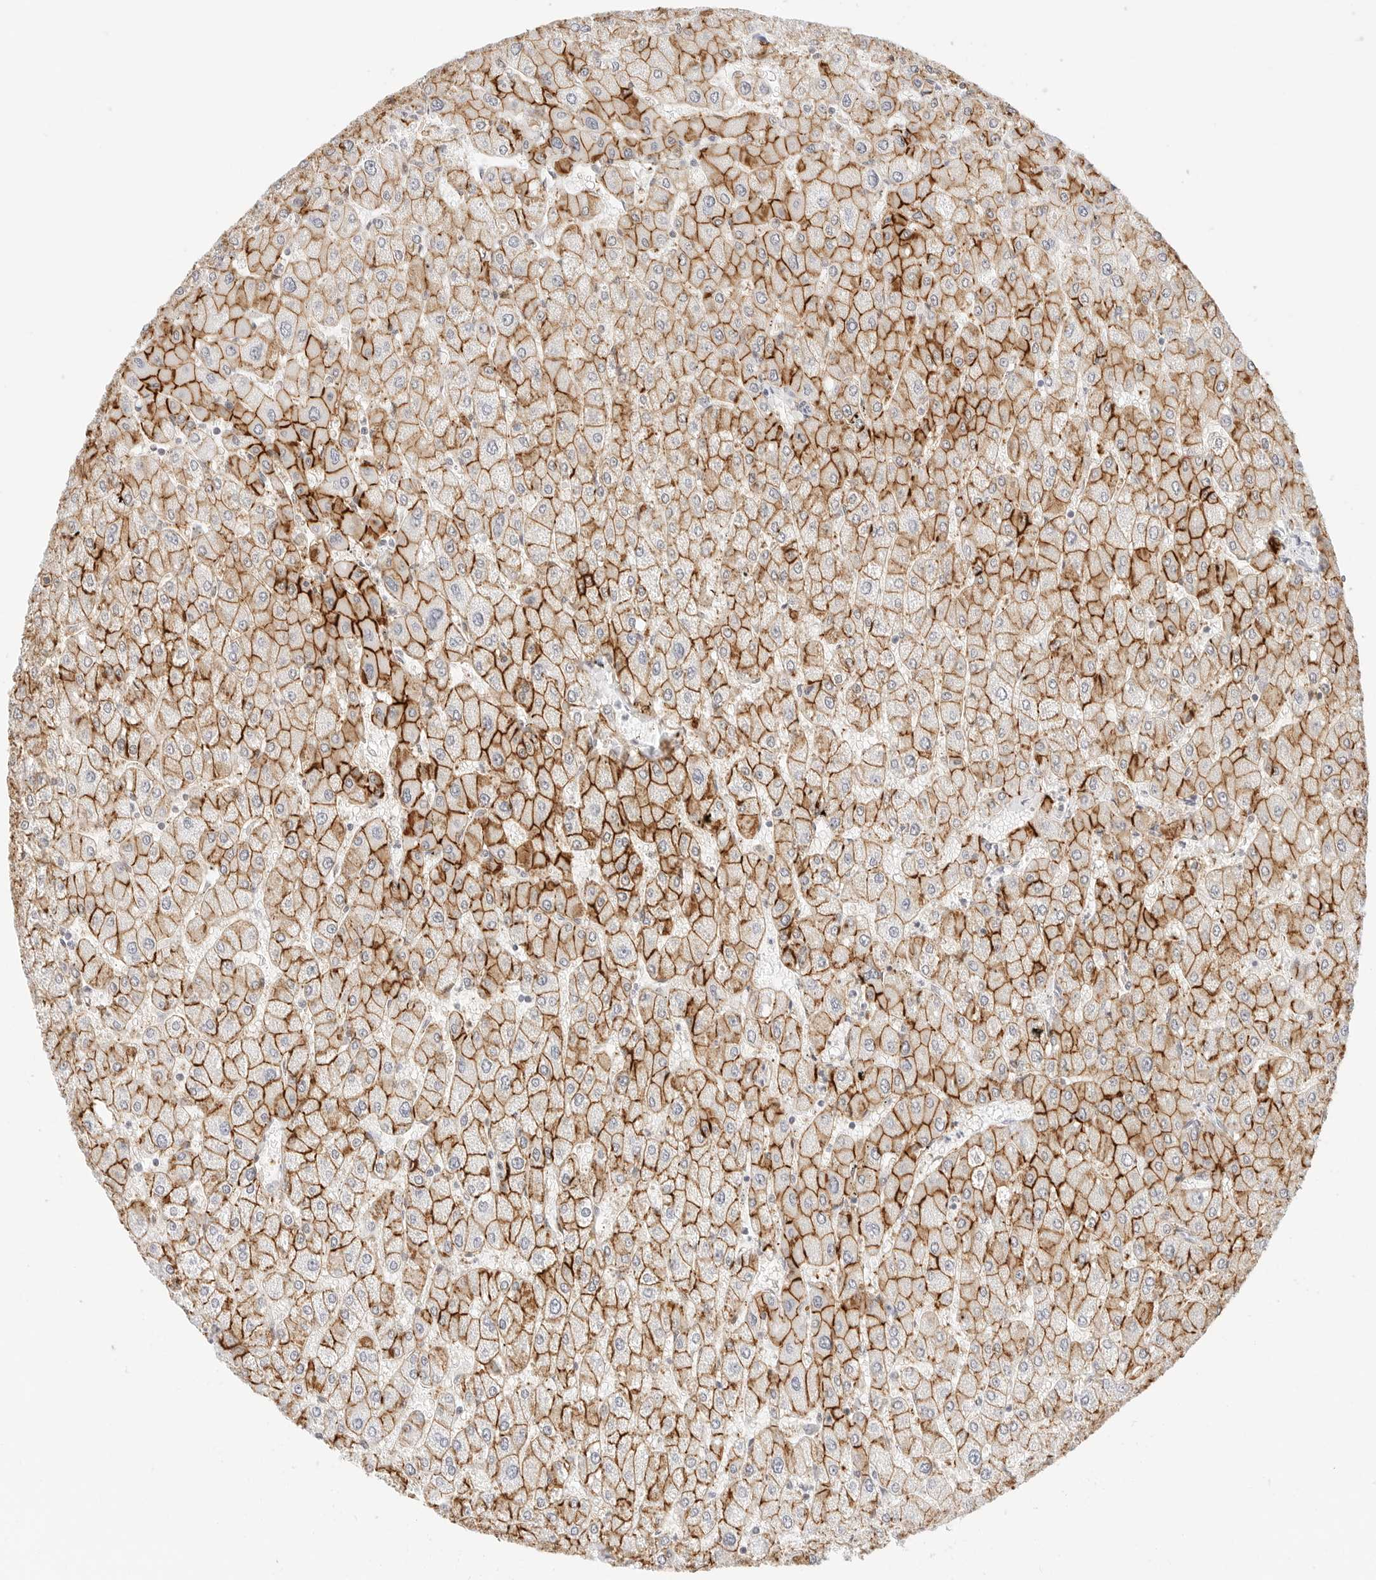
{"staining": {"intensity": "moderate", "quantity": ">75%", "location": "cytoplasmic/membranous"}, "tissue": "liver", "cell_type": "Cholangiocytes", "image_type": "normal", "snomed": [{"axis": "morphology", "description": "Normal tissue, NOS"}, {"axis": "topography", "description": "Liver"}], "caption": "Cholangiocytes exhibit moderate cytoplasmic/membranous positivity in approximately >75% of cells in unremarkable liver.", "gene": "CDH1", "patient": {"sex": "male", "age": 55}}